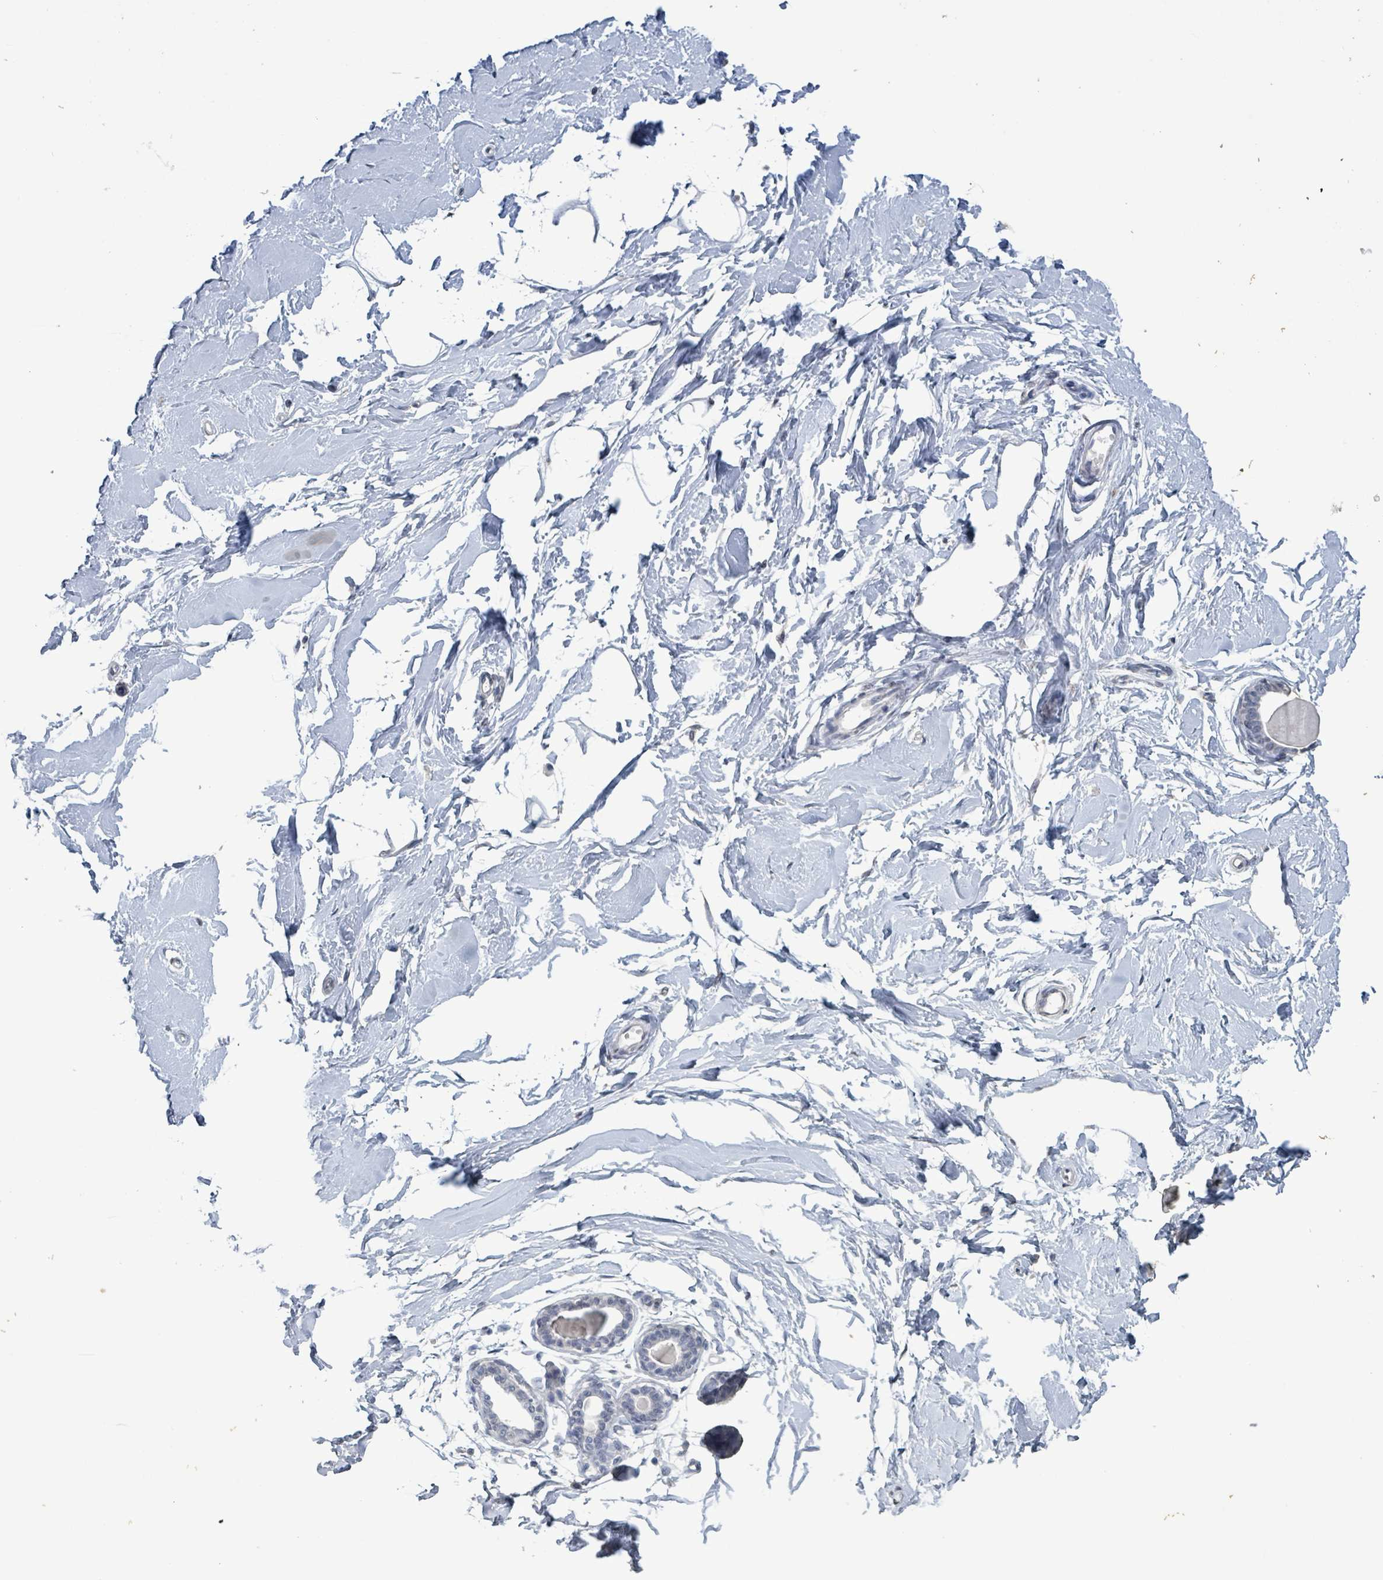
{"staining": {"intensity": "negative", "quantity": "none", "location": "none"}, "tissue": "breast", "cell_type": "Adipocytes", "image_type": "normal", "snomed": [{"axis": "morphology", "description": "Normal tissue, NOS"}, {"axis": "topography", "description": "Breast"}], "caption": "IHC micrograph of unremarkable breast: breast stained with DAB (3,3'-diaminobenzidine) displays no significant protein positivity in adipocytes.", "gene": "CA9", "patient": {"sex": "female", "age": 23}}